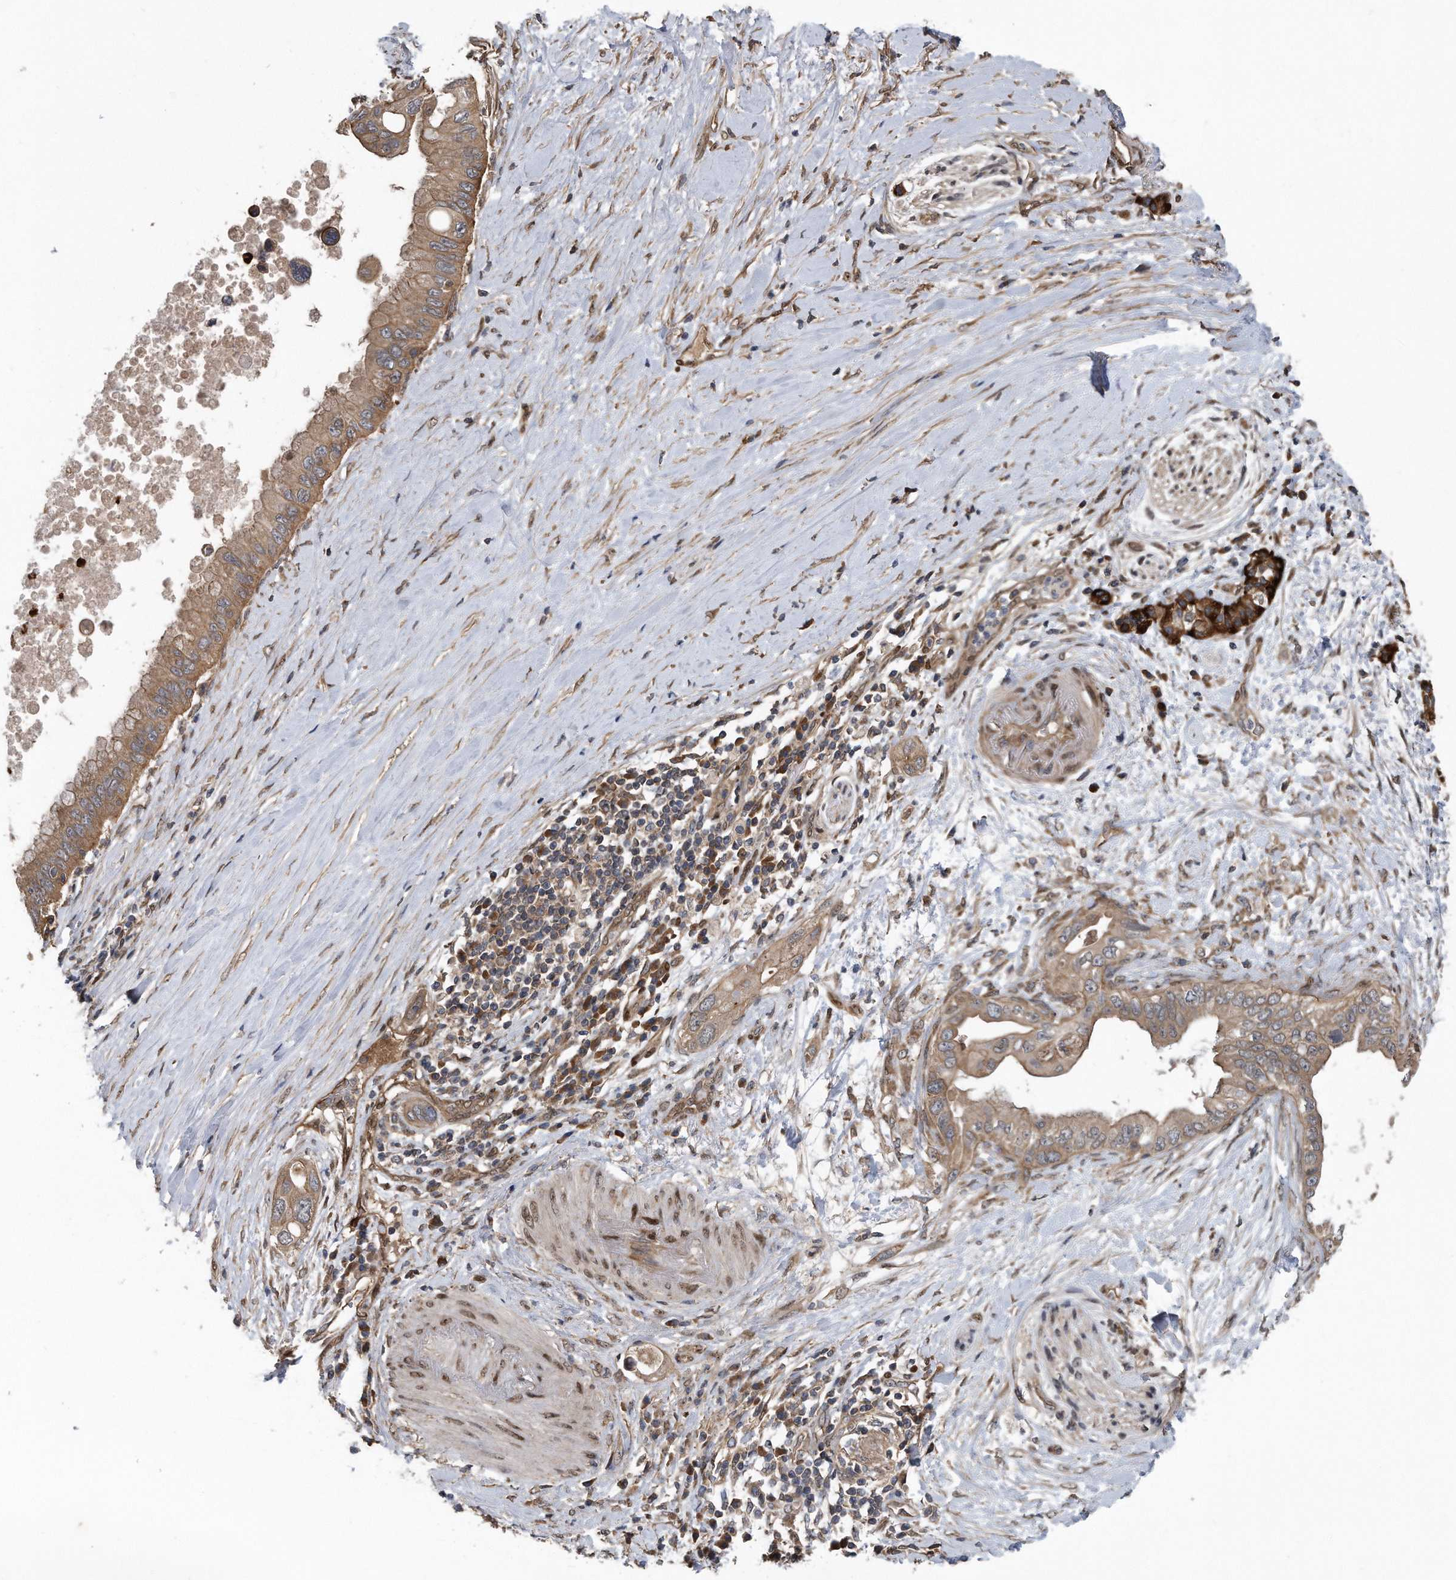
{"staining": {"intensity": "moderate", "quantity": ">75%", "location": "cytoplasmic/membranous"}, "tissue": "pancreatic cancer", "cell_type": "Tumor cells", "image_type": "cancer", "snomed": [{"axis": "morphology", "description": "Adenocarcinoma, NOS"}, {"axis": "topography", "description": "Pancreas"}], "caption": "Human pancreatic adenocarcinoma stained with a protein marker demonstrates moderate staining in tumor cells.", "gene": "ZNF79", "patient": {"sex": "female", "age": 56}}